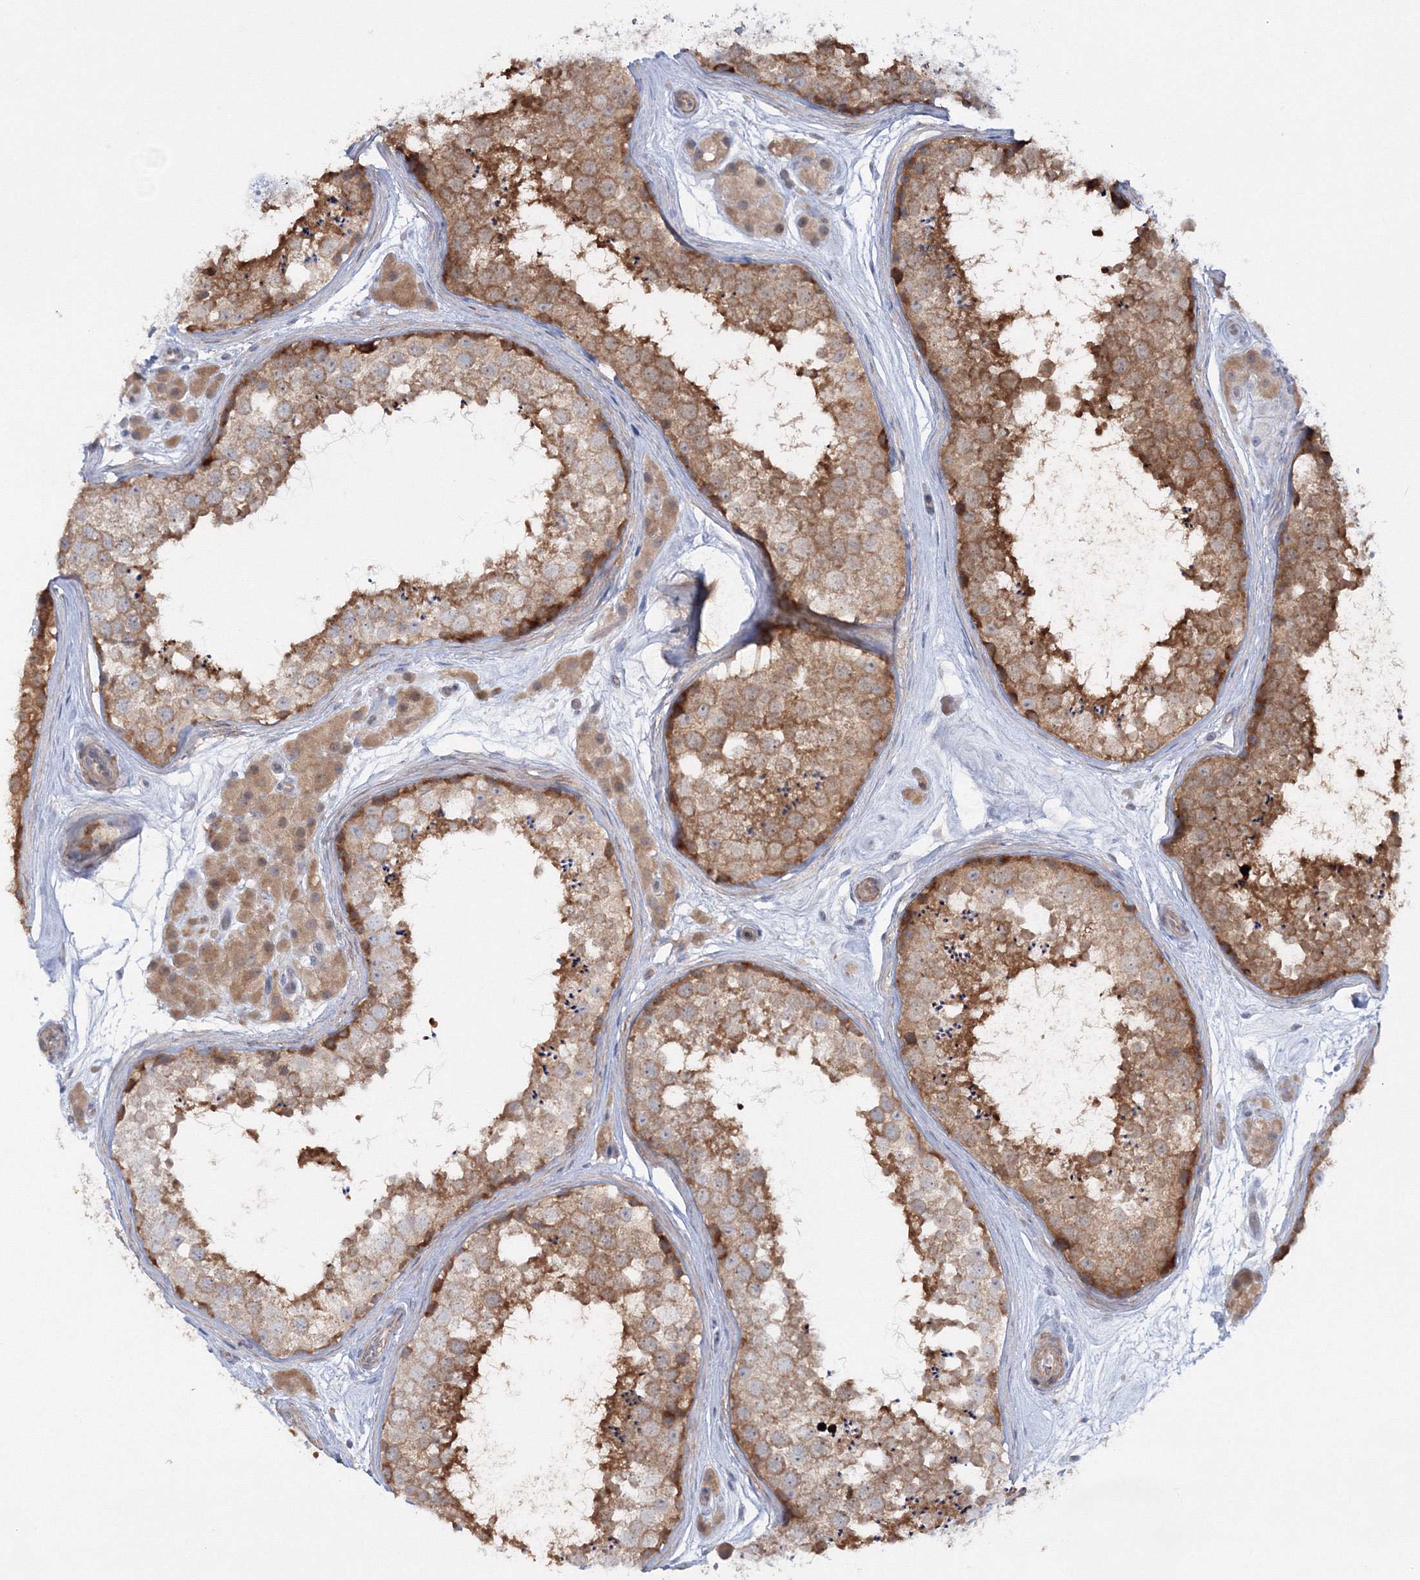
{"staining": {"intensity": "moderate", "quantity": ">75%", "location": "cytoplasmic/membranous"}, "tissue": "testis", "cell_type": "Cells in seminiferous ducts", "image_type": "normal", "snomed": [{"axis": "morphology", "description": "Normal tissue, NOS"}, {"axis": "topography", "description": "Testis"}], "caption": "Testis stained with a brown dye shows moderate cytoplasmic/membranous positive expression in about >75% of cells in seminiferous ducts.", "gene": "IPMK", "patient": {"sex": "male", "age": 56}}